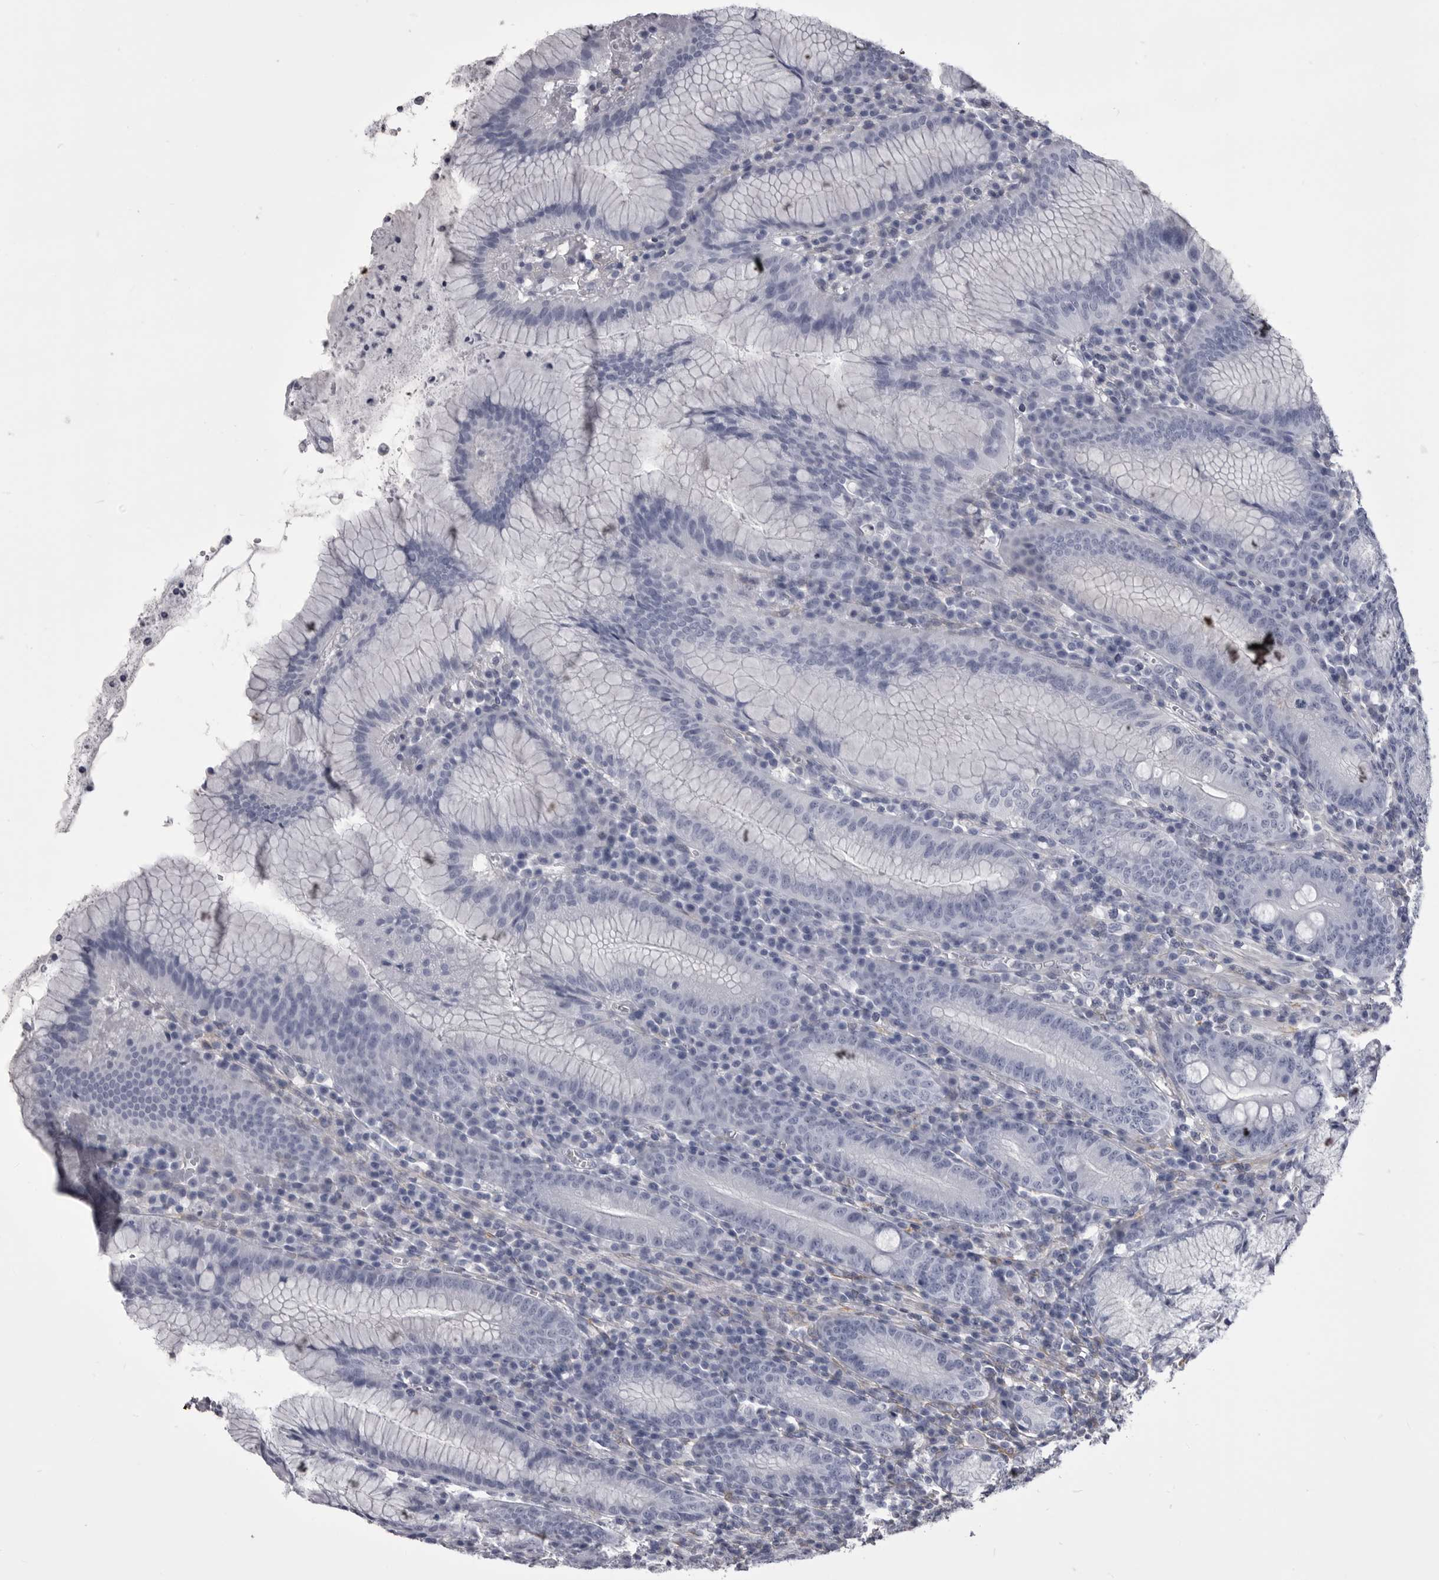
{"staining": {"intensity": "negative", "quantity": "none", "location": "none"}, "tissue": "stomach", "cell_type": "Glandular cells", "image_type": "normal", "snomed": [{"axis": "morphology", "description": "Normal tissue, NOS"}, {"axis": "topography", "description": "Stomach"}], "caption": "Immunohistochemistry (IHC) micrograph of unremarkable stomach stained for a protein (brown), which reveals no staining in glandular cells.", "gene": "ANK2", "patient": {"sex": "male", "age": 55}}